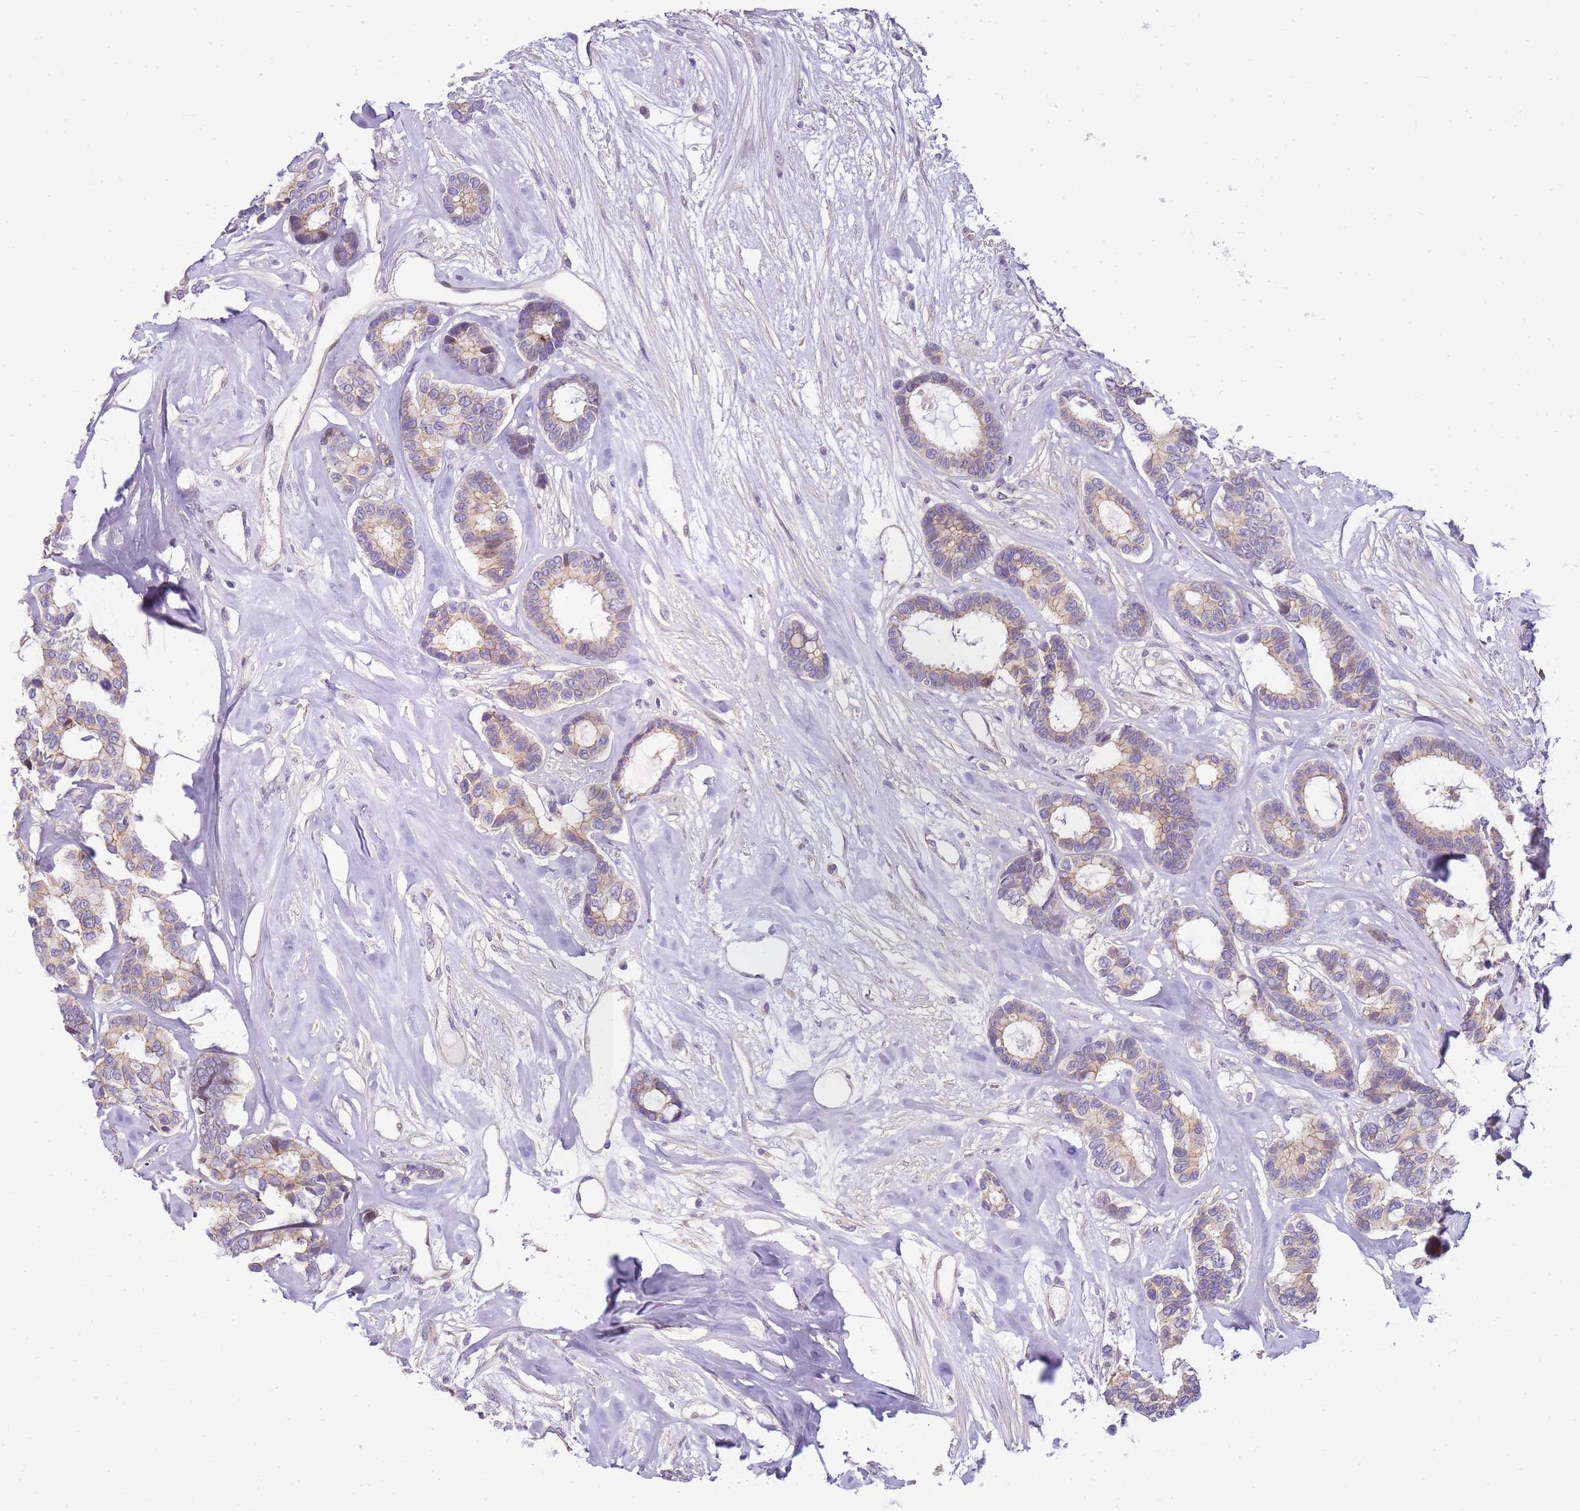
{"staining": {"intensity": "weak", "quantity": "25%-75%", "location": "cytoplasmic/membranous"}, "tissue": "breast cancer", "cell_type": "Tumor cells", "image_type": "cancer", "snomed": [{"axis": "morphology", "description": "Duct carcinoma"}, {"axis": "topography", "description": "Breast"}], "caption": "High-power microscopy captured an IHC histopathology image of invasive ductal carcinoma (breast), revealing weak cytoplasmic/membranous expression in approximately 25%-75% of tumor cells. (DAB = brown stain, brightfield microscopy at high magnification).", "gene": "CLBA1", "patient": {"sex": "female", "age": 87}}